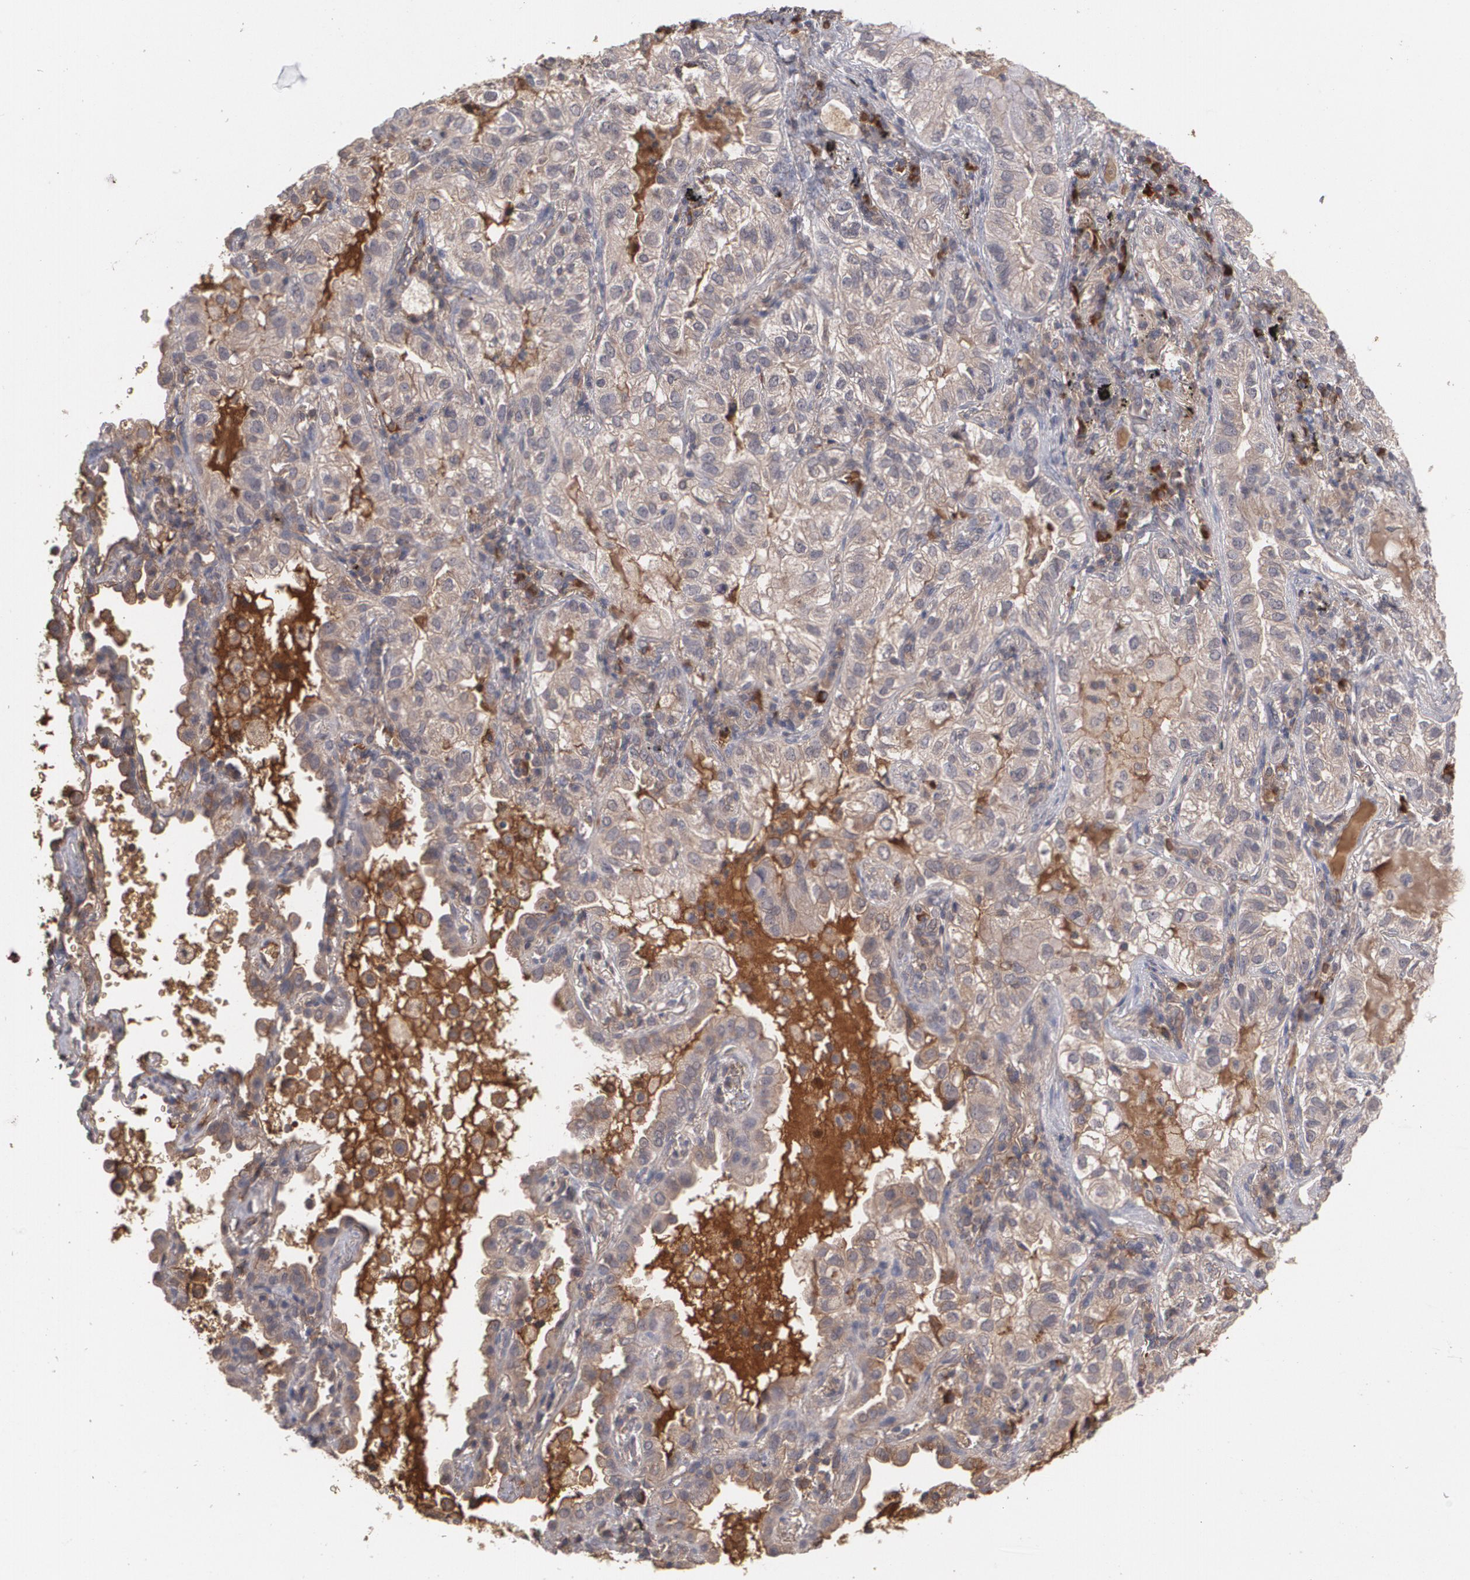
{"staining": {"intensity": "moderate", "quantity": ">75%", "location": "cytoplasmic/membranous"}, "tissue": "lung cancer", "cell_type": "Tumor cells", "image_type": "cancer", "snomed": [{"axis": "morphology", "description": "Adenocarcinoma, NOS"}, {"axis": "topography", "description": "Lung"}], "caption": "Human lung adenocarcinoma stained with a brown dye displays moderate cytoplasmic/membranous positive staining in approximately >75% of tumor cells.", "gene": "ARF6", "patient": {"sex": "female", "age": 50}}